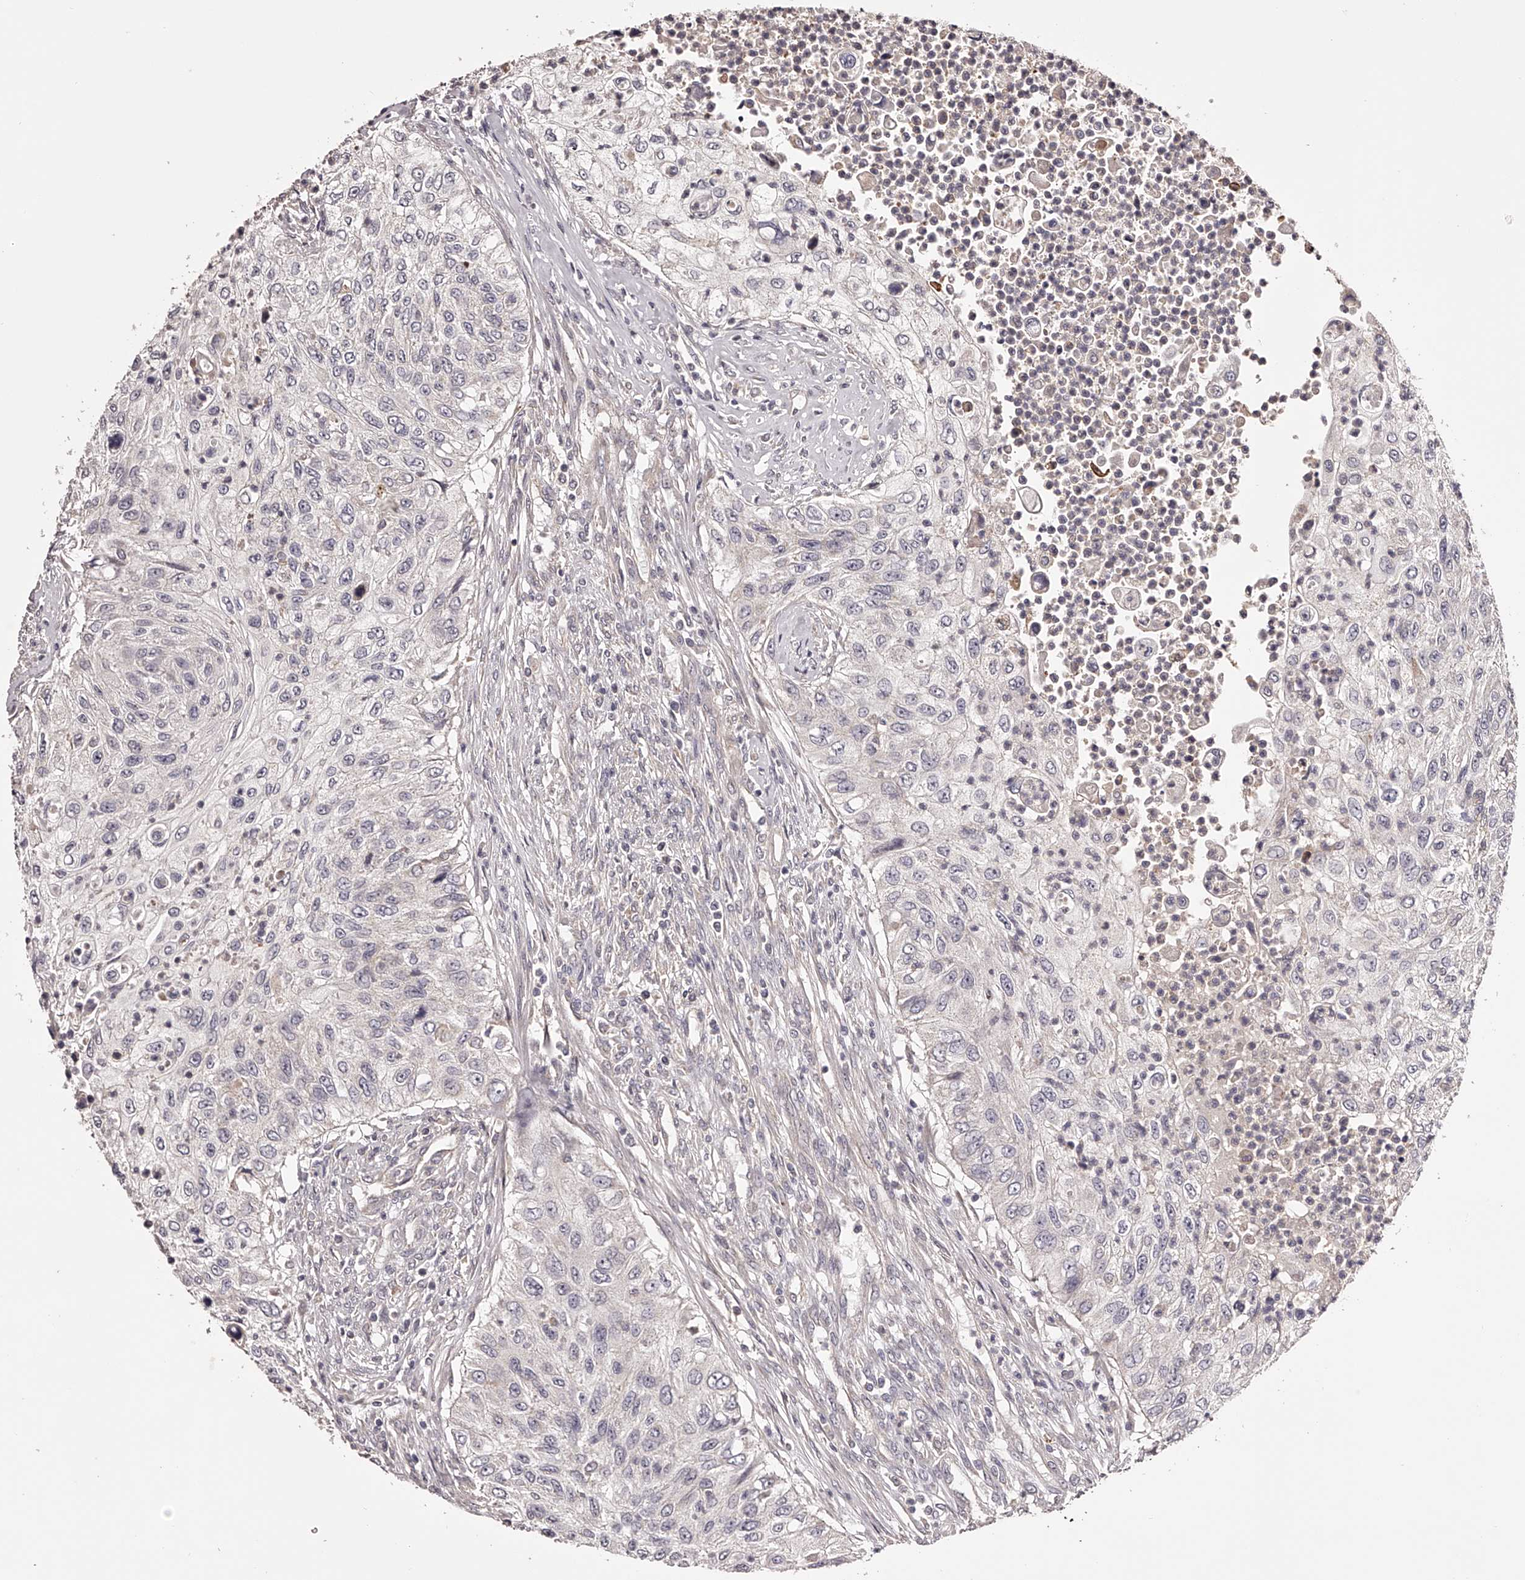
{"staining": {"intensity": "negative", "quantity": "none", "location": "none"}, "tissue": "urothelial cancer", "cell_type": "Tumor cells", "image_type": "cancer", "snomed": [{"axis": "morphology", "description": "Urothelial carcinoma, High grade"}, {"axis": "topography", "description": "Urinary bladder"}], "caption": "Image shows no protein staining in tumor cells of high-grade urothelial carcinoma tissue.", "gene": "ODF2L", "patient": {"sex": "female", "age": 60}}